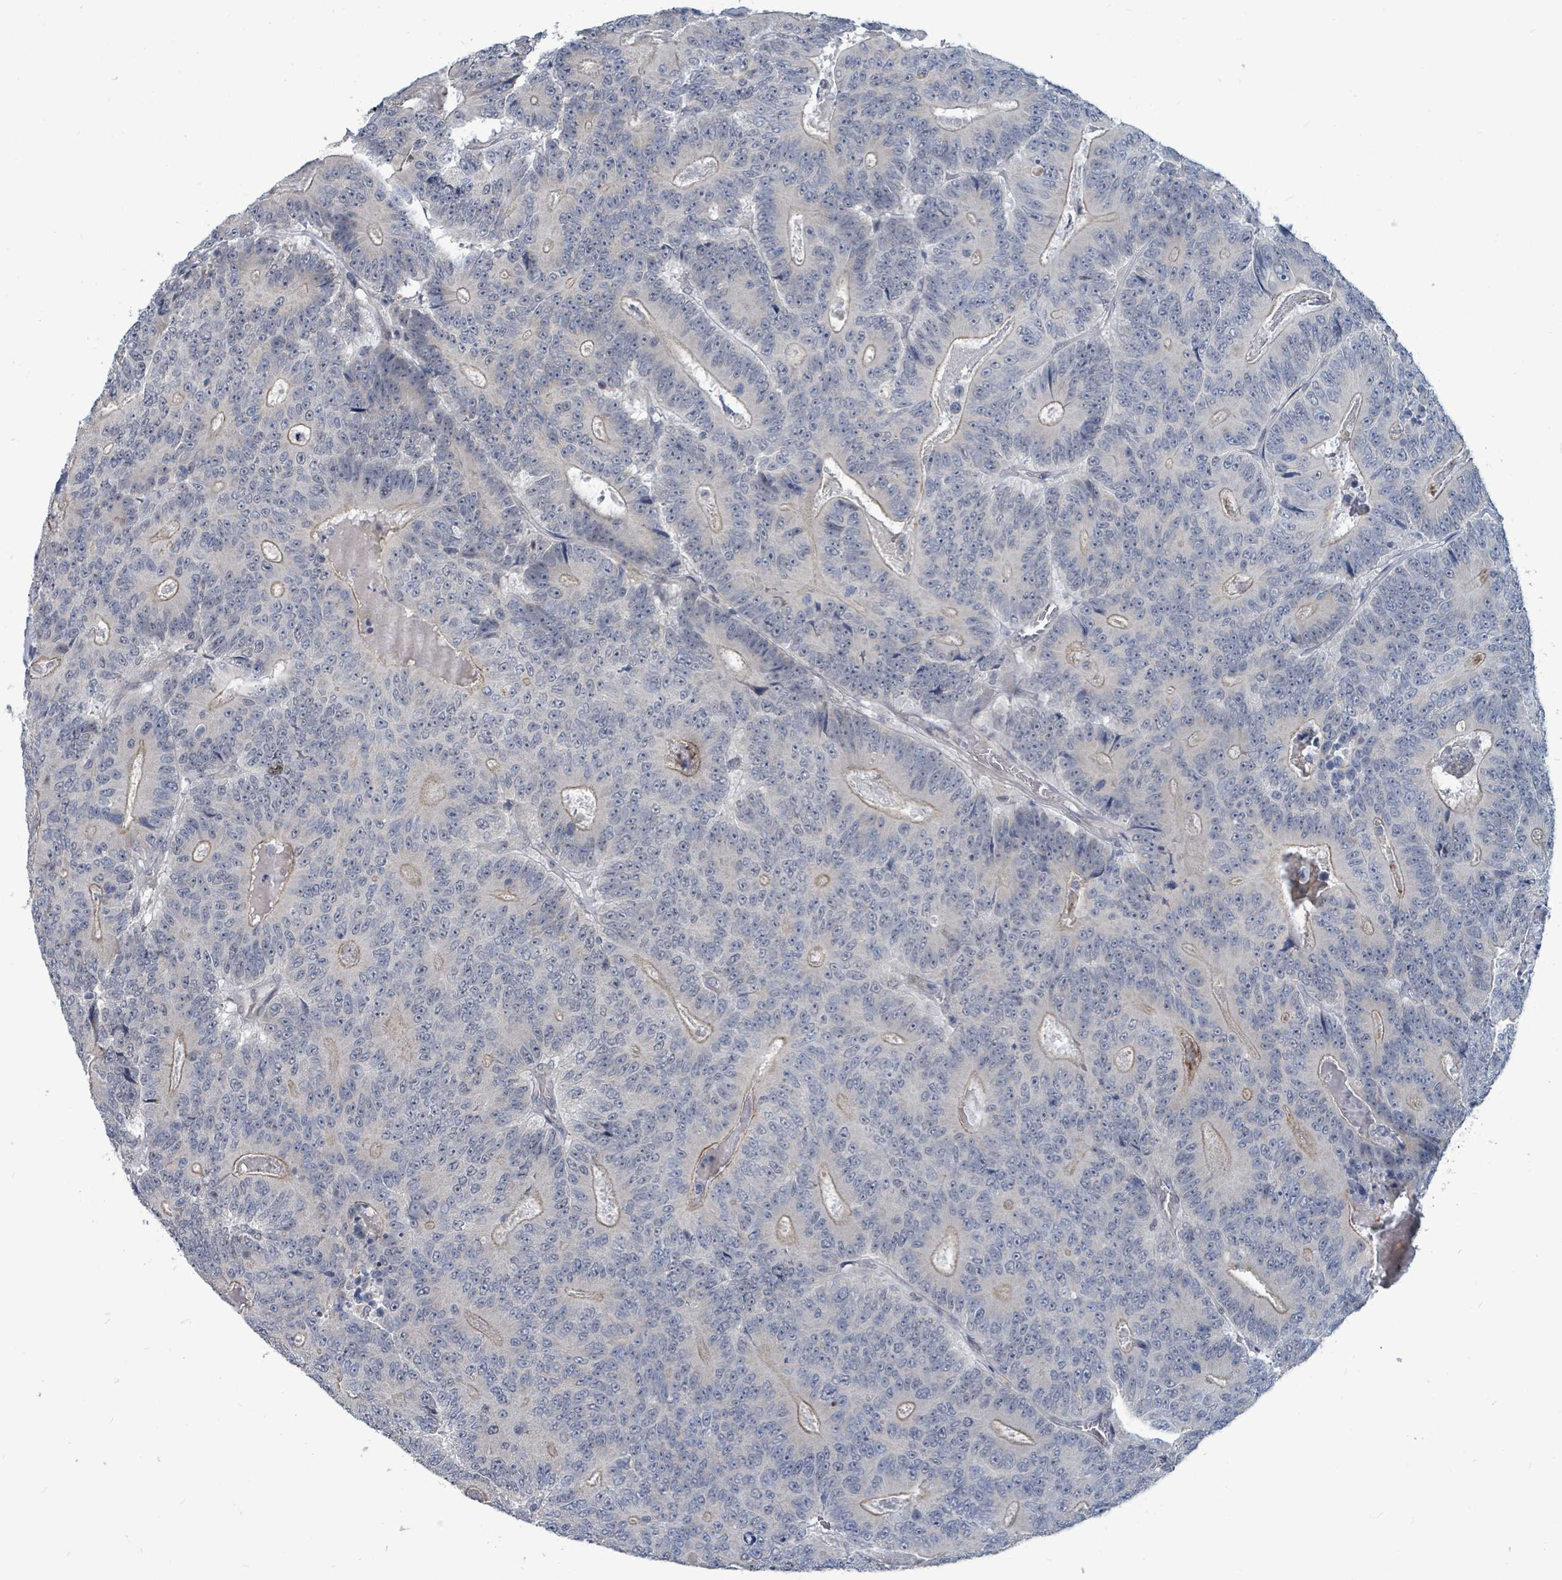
{"staining": {"intensity": "weak", "quantity": "<25%", "location": "cytoplasmic/membranous"}, "tissue": "colorectal cancer", "cell_type": "Tumor cells", "image_type": "cancer", "snomed": [{"axis": "morphology", "description": "Adenocarcinoma, NOS"}, {"axis": "topography", "description": "Colon"}], "caption": "A micrograph of colorectal cancer (adenocarcinoma) stained for a protein reveals no brown staining in tumor cells. The staining was performed using DAB to visualize the protein expression in brown, while the nuclei were stained in blue with hematoxylin (Magnification: 20x).", "gene": "TRDMT1", "patient": {"sex": "male", "age": 83}}